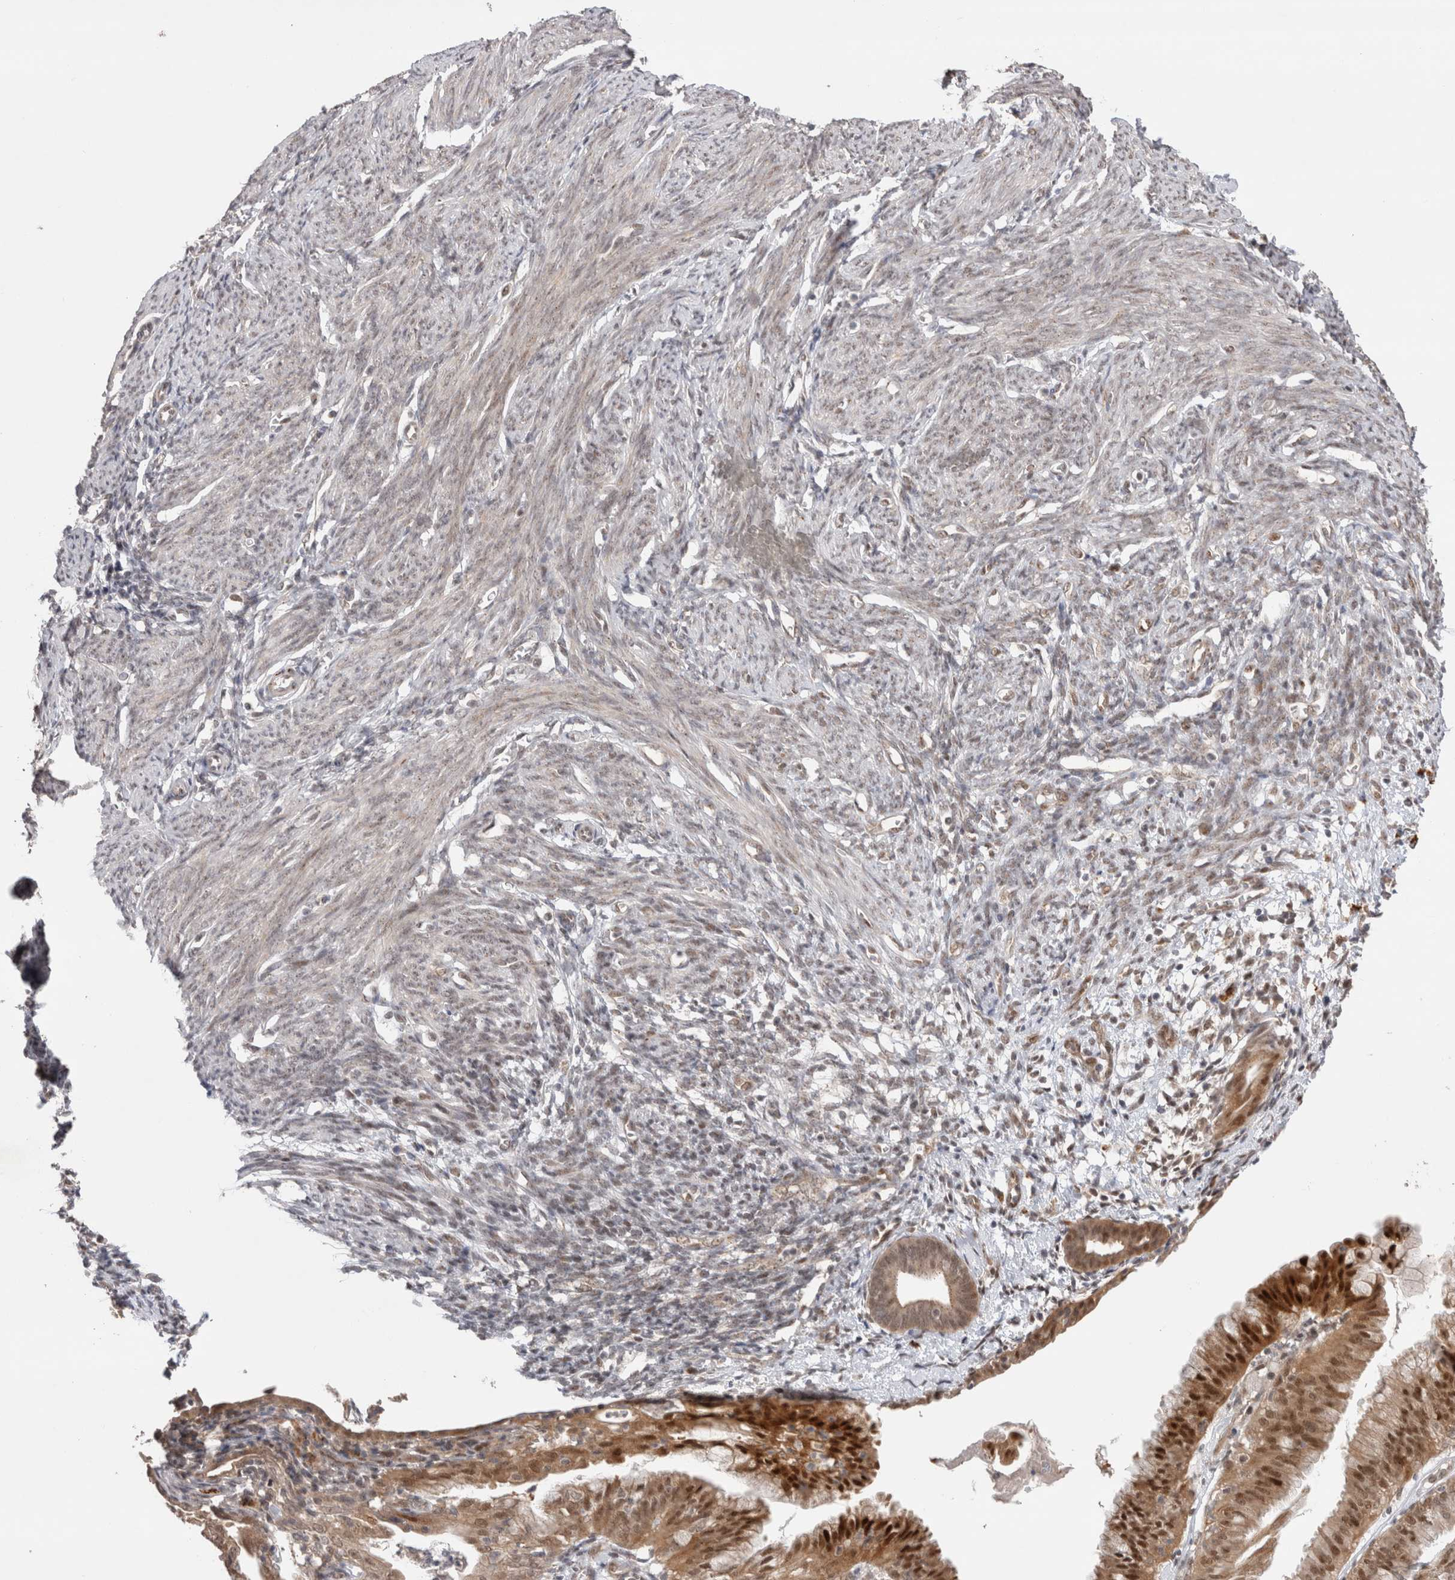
{"staining": {"intensity": "negative", "quantity": "none", "location": "none"}, "tissue": "endometrium", "cell_type": "Cells in endometrial stroma", "image_type": "normal", "snomed": [{"axis": "morphology", "description": "Normal tissue, NOS"}, {"axis": "morphology", "description": "Adenocarcinoma, NOS"}, {"axis": "topography", "description": "Endometrium"}], "caption": "Photomicrograph shows no protein positivity in cells in endometrial stroma of benign endometrium. The staining was performed using DAB (3,3'-diaminobenzidine) to visualize the protein expression in brown, while the nuclei were stained in blue with hematoxylin (Magnification: 20x).", "gene": "SLC29A1", "patient": {"sex": "female", "age": 57}}